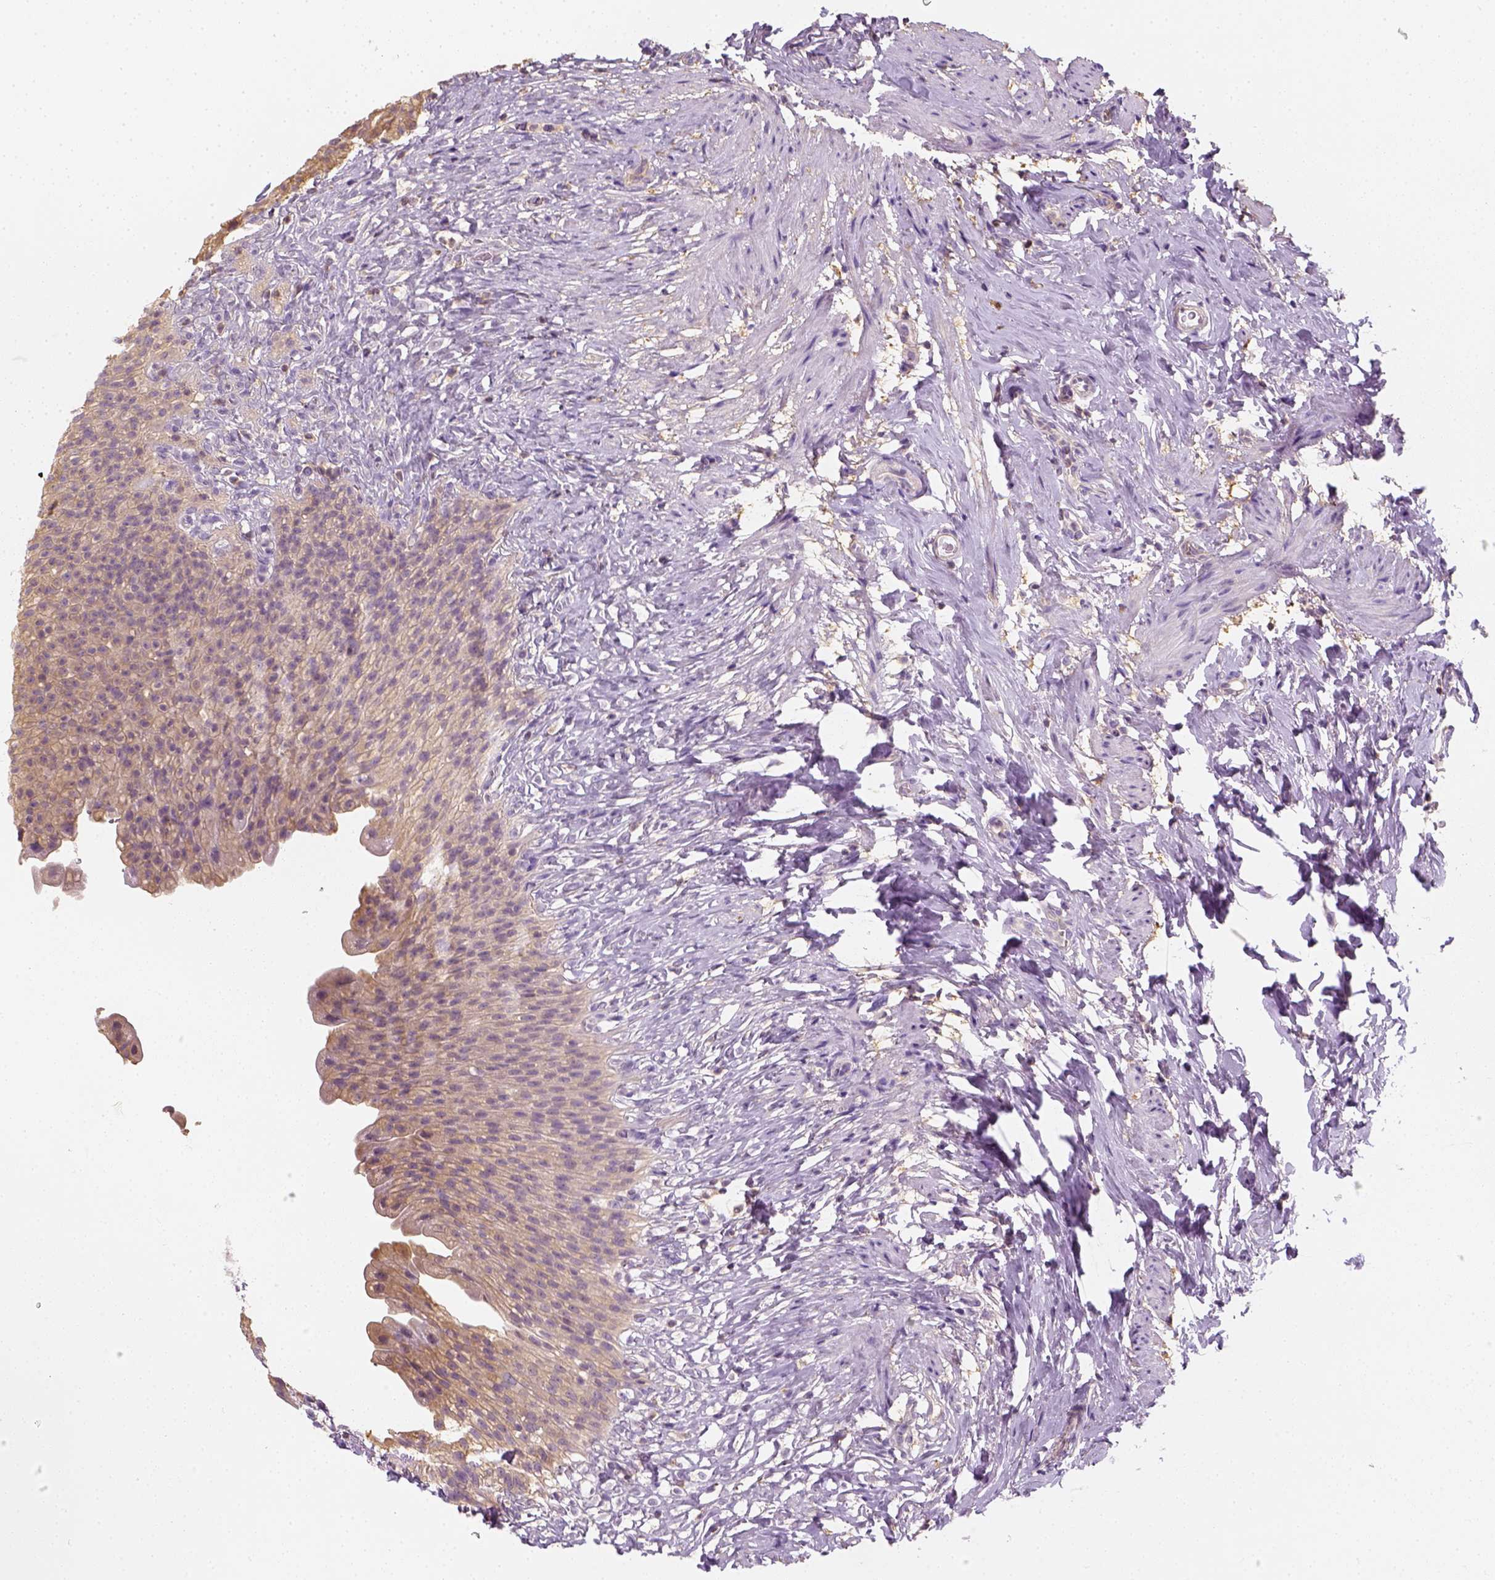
{"staining": {"intensity": "weak", "quantity": ">75%", "location": "cytoplasmic/membranous"}, "tissue": "urinary bladder", "cell_type": "Urothelial cells", "image_type": "normal", "snomed": [{"axis": "morphology", "description": "Normal tissue, NOS"}, {"axis": "topography", "description": "Urinary bladder"}, {"axis": "topography", "description": "Prostate"}], "caption": "Weak cytoplasmic/membranous protein expression is identified in about >75% of urothelial cells in urinary bladder. The staining was performed using DAB (3,3'-diaminobenzidine) to visualize the protein expression in brown, while the nuclei were stained in blue with hematoxylin (Magnification: 20x).", "gene": "EPHB1", "patient": {"sex": "male", "age": 76}}